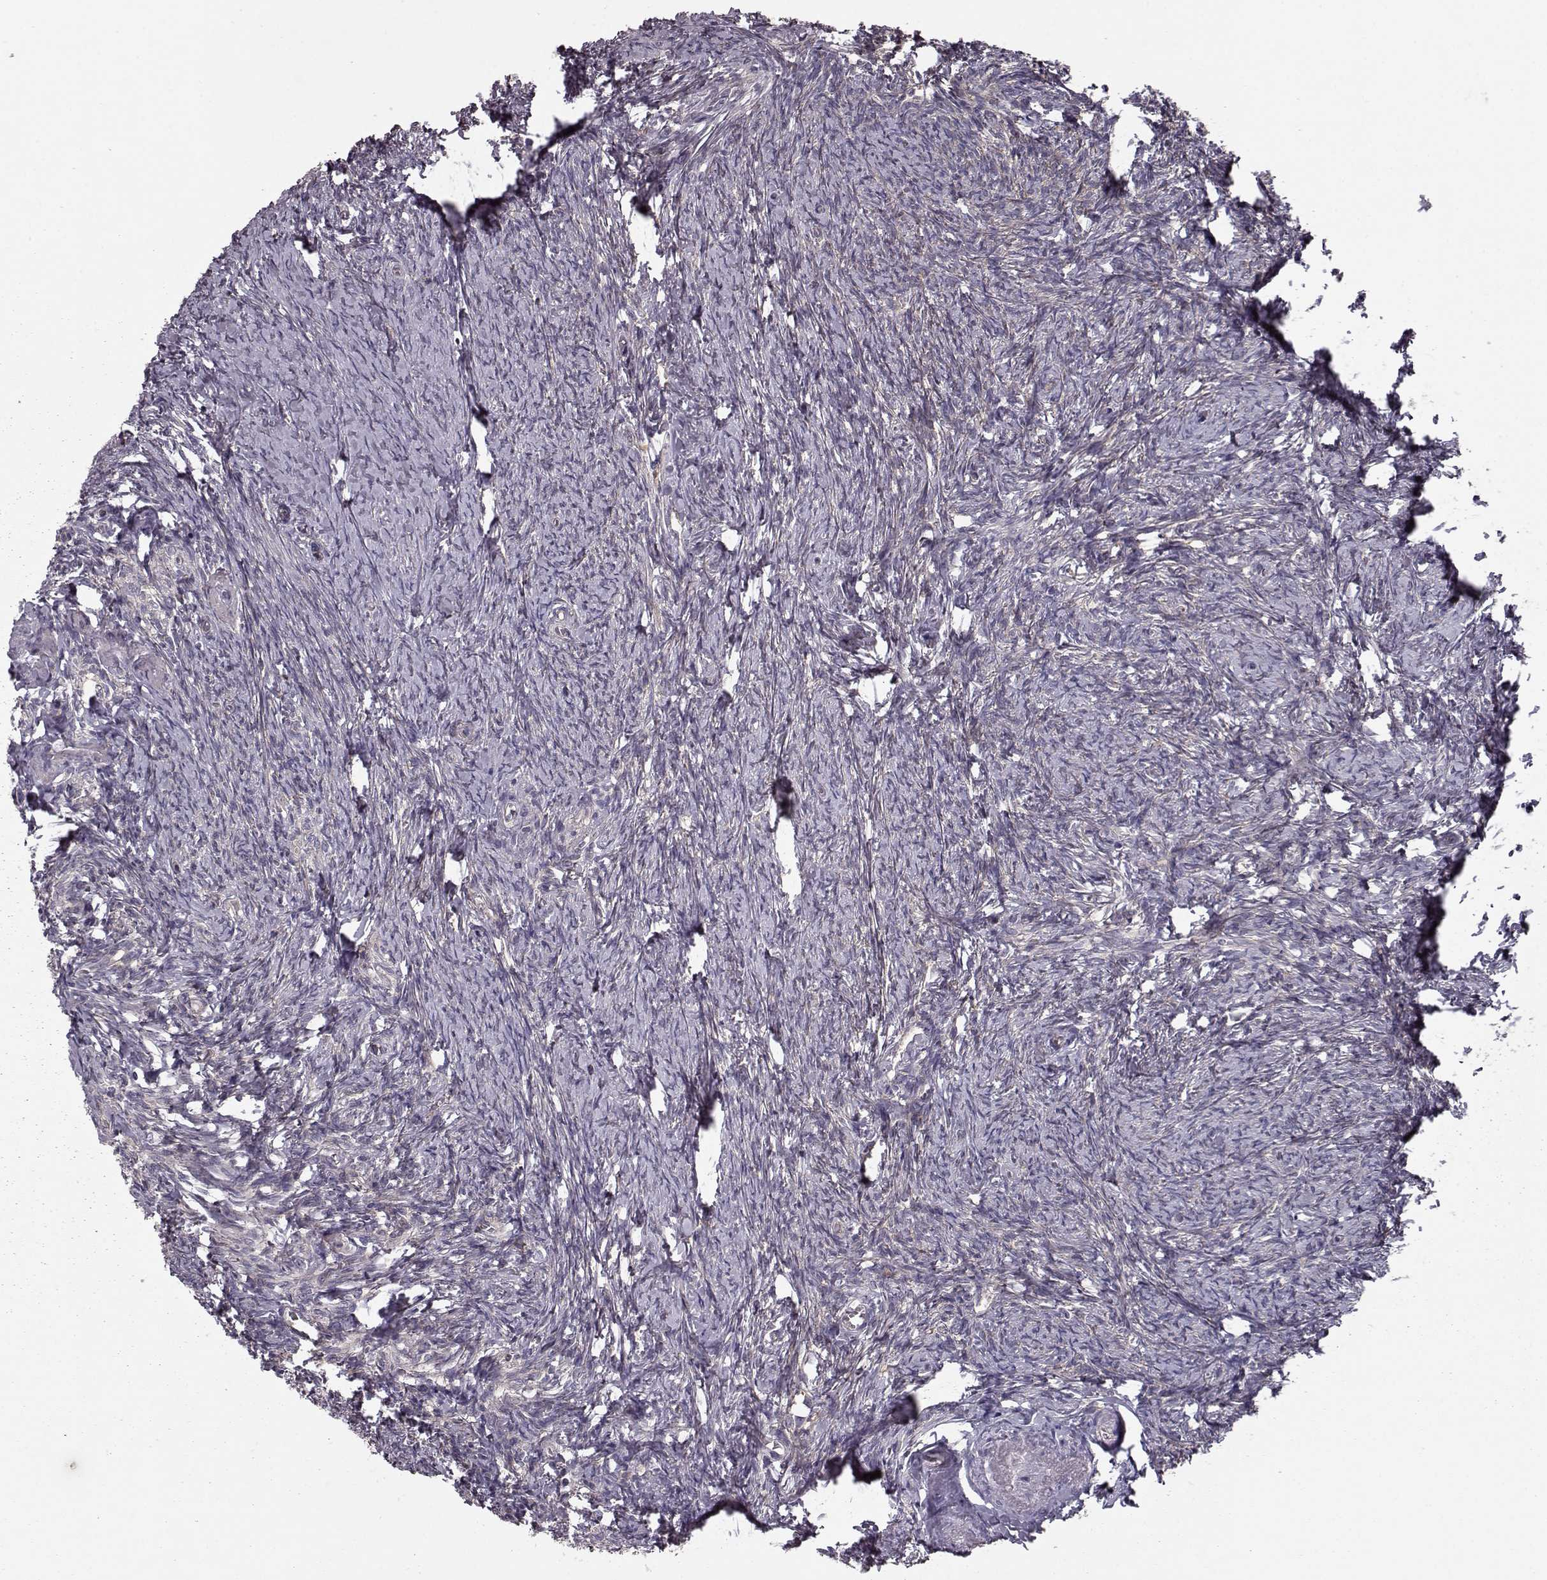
{"staining": {"intensity": "strong", "quantity": ">75%", "location": "cytoplasmic/membranous"}, "tissue": "ovary", "cell_type": "Follicle cells", "image_type": "normal", "snomed": [{"axis": "morphology", "description": "Normal tissue, NOS"}, {"axis": "topography", "description": "Ovary"}], "caption": "This is an image of immunohistochemistry (IHC) staining of benign ovary, which shows strong staining in the cytoplasmic/membranous of follicle cells.", "gene": "RANBP1", "patient": {"sex": "female", "age": 72}}